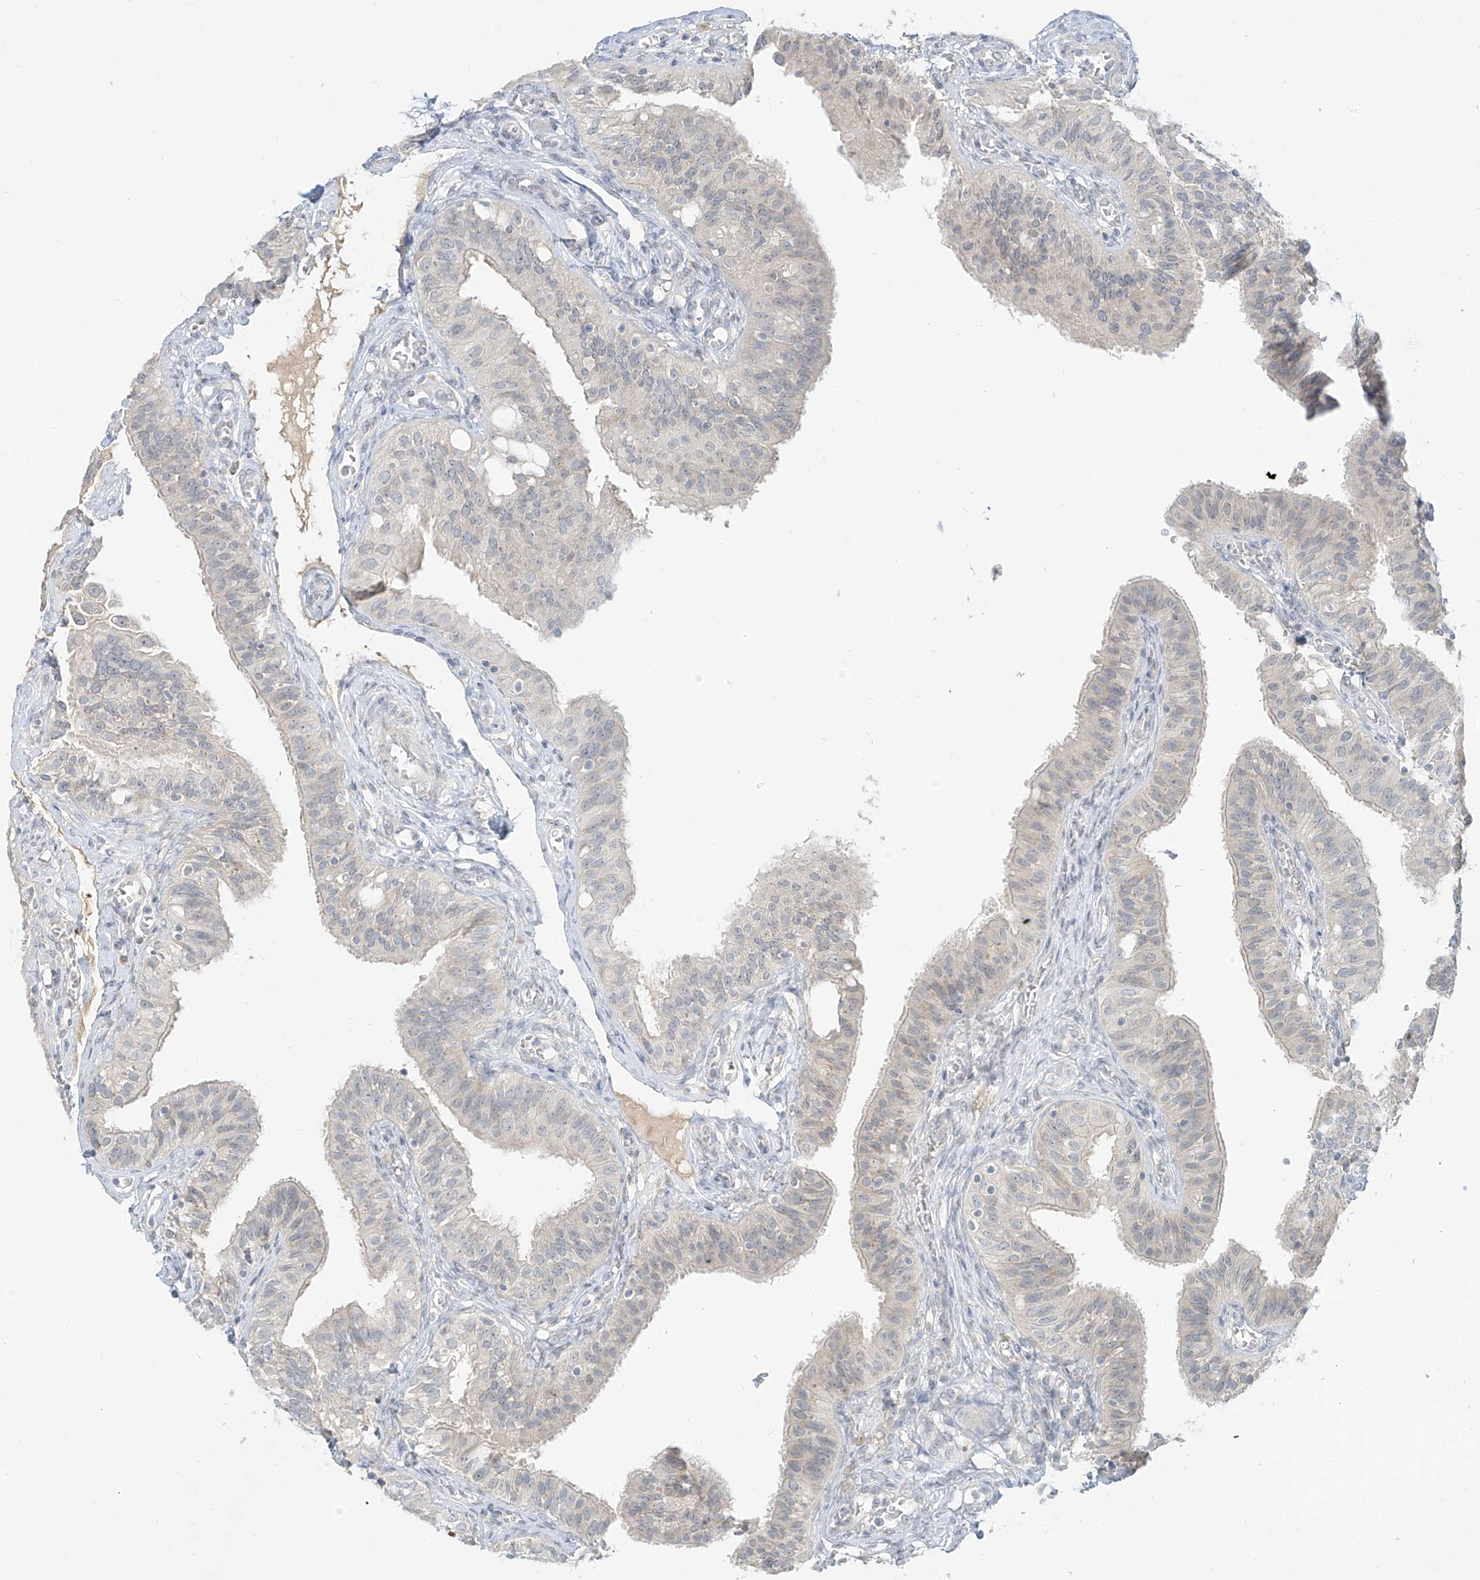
{"staining": {"intensity": "negative", "quantity": "none", "location": "none"}, "tissue": "fallopian tube", "cell_type": "Glandular cells", "image_type": "normal", "snomed": [{"axis": "morphology", "description": "Normal tissue, NOS"}, {"axis": "topography", "description": "Fallopian tube"}, {"axis": "topography", "description": "Ovary"}], "caption": "Glandular cells are negative for protein expression in benign human fallopian tube. (DAB (3,3'-diaminobenzidine) immunohistochemistry visualized using brightfield microscopy, high magnification).", "gene": "C2orf42", "patient": {"sex": "female", "age": 42}}